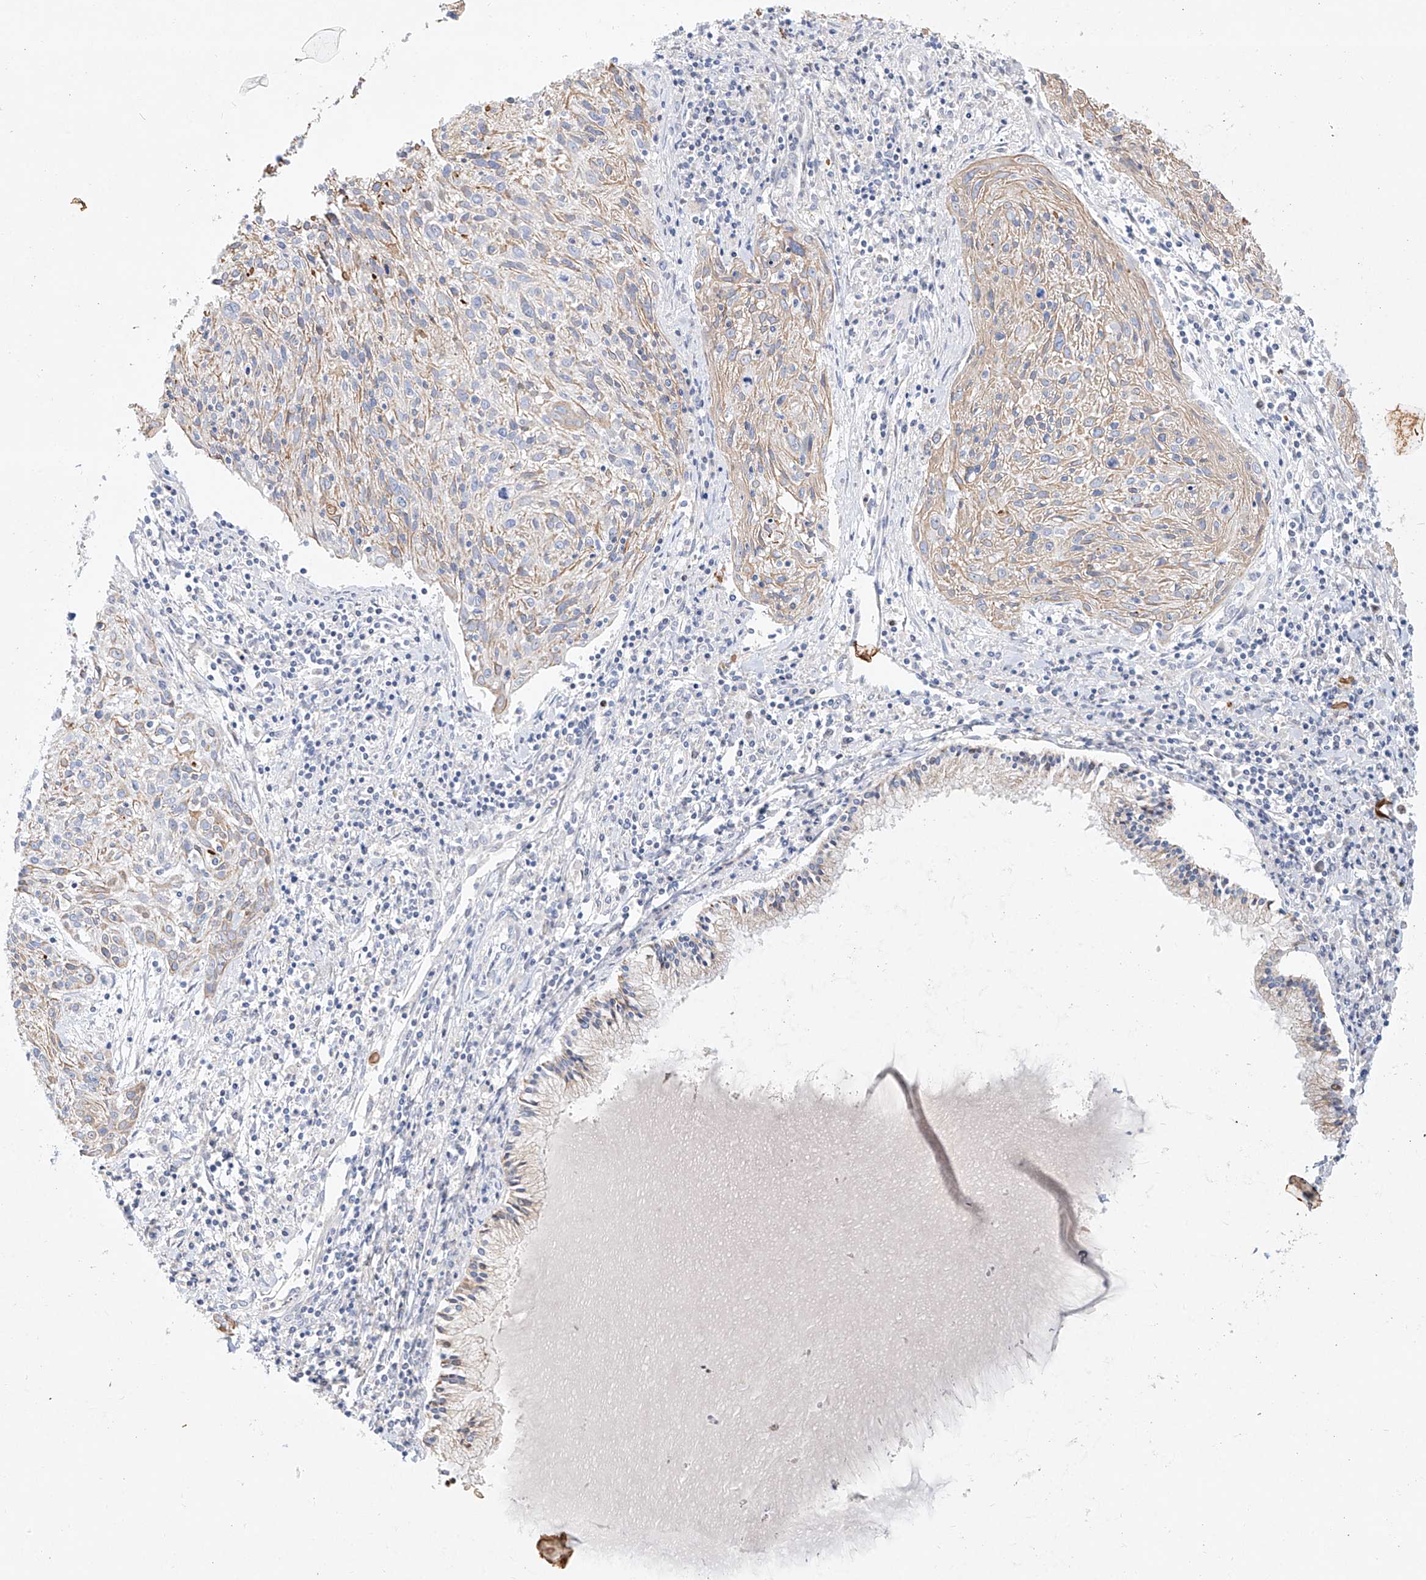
{"staining": {"intensity": "weak", "quantity": "25%-75%", "location": "cytoplasmic/membranous"}, "tissue": "cervical cancer", "cell_type": "Tumor cells", "image_type": "cancer", "snomed": [{"axis": "morphology", "description": "Squamous cell carcinoma, NOS"}, {"axis": "topography", "description": "Cervix"}], "caption": "Cervical squamous cell carcinoma stained with a brown dye reveals weak cytoplasmic/membranous positive positivity in about 25%-75% of tumor cells.", "gene": "SNU13", "patient": {"sex": "female", "age": 51}}